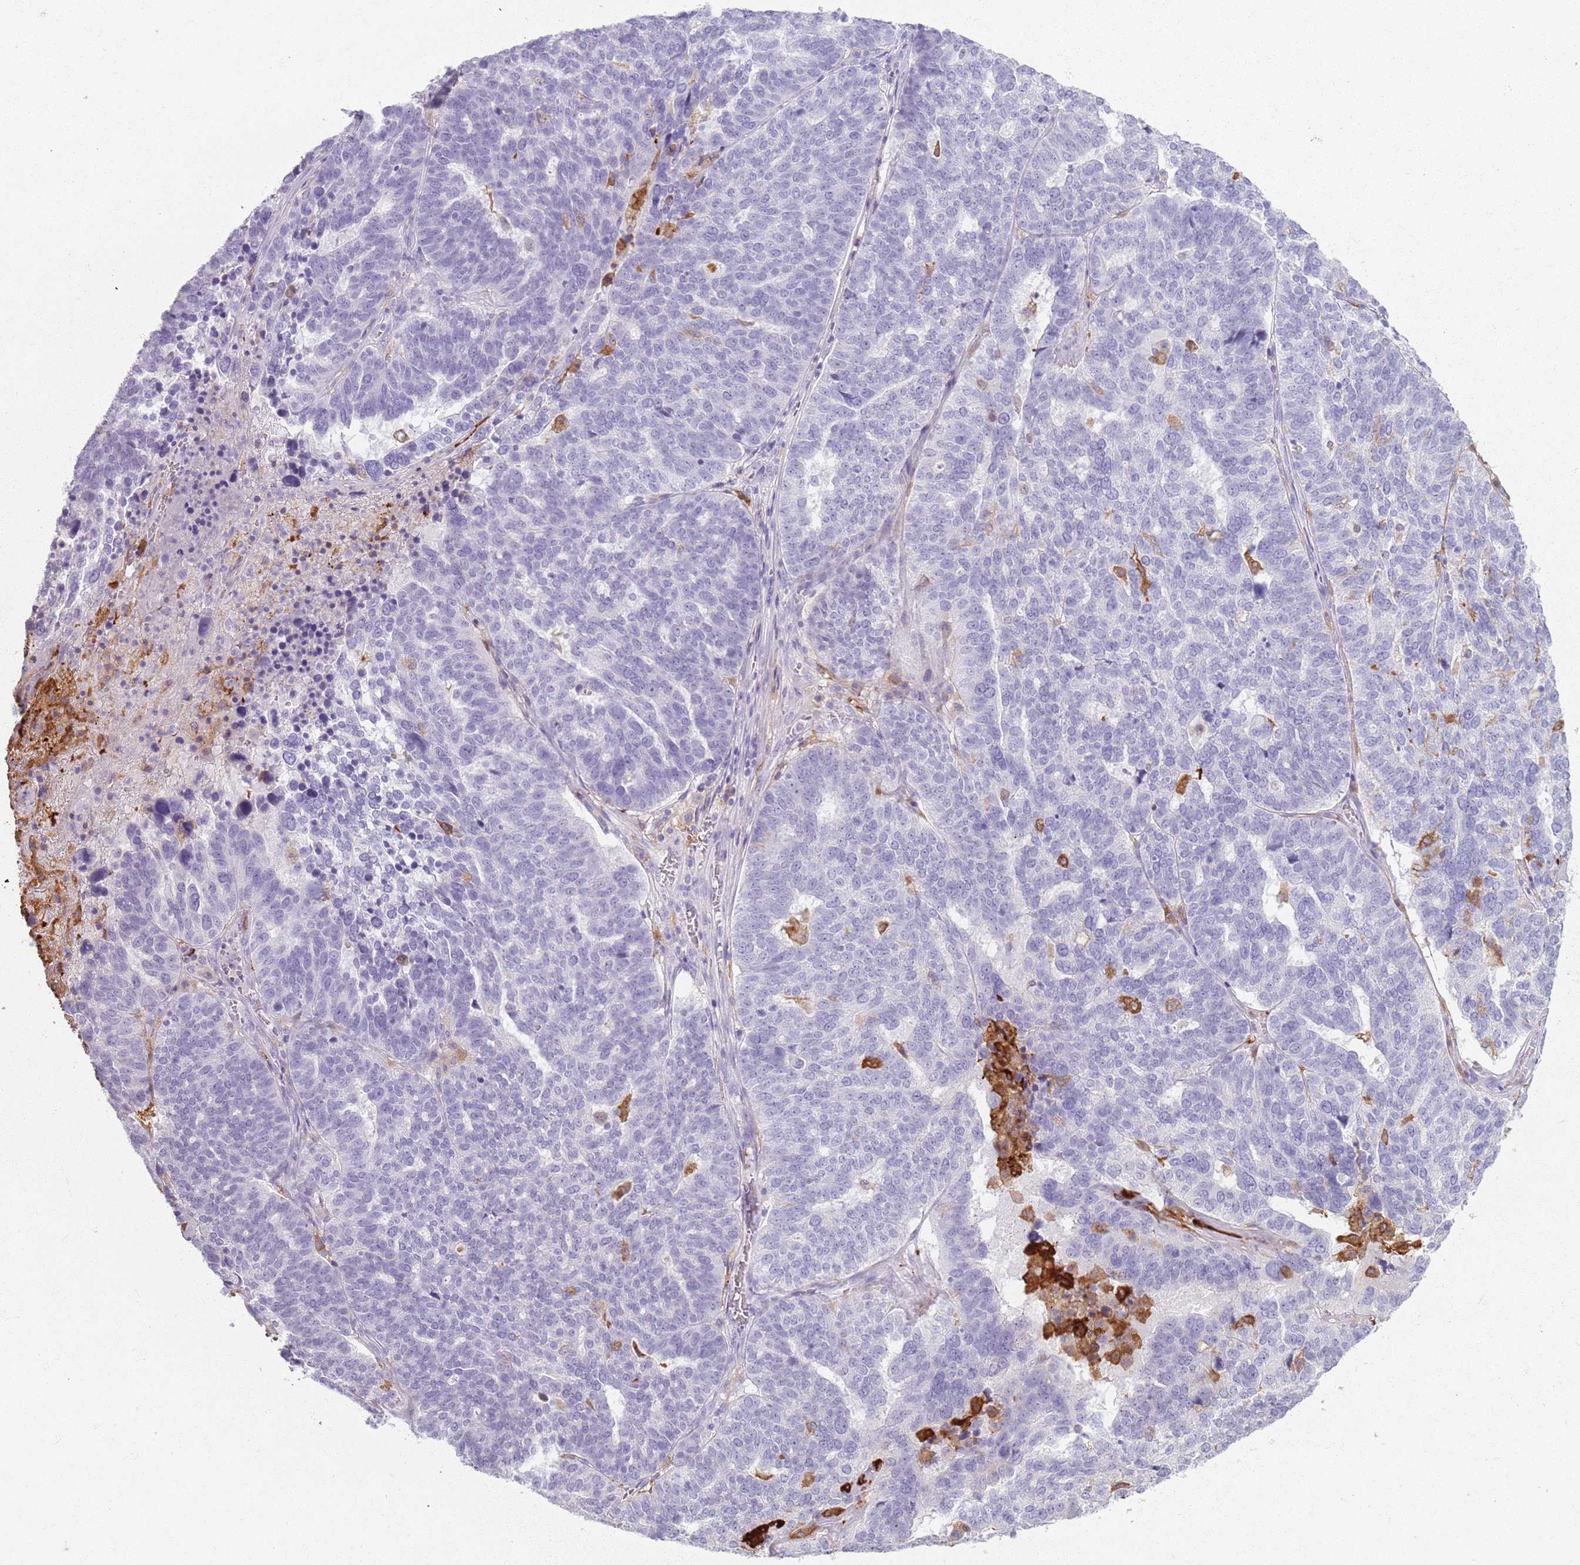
{"staining": {"intensity": "negative", "quantity": "none", "location": "none"}, "tissue": "ovarian cancer", "cell_type": "Tumor cells", "image_type": "cancer", "snomed": [{"axis": "morphology", "description": "Cystadenocarcinoma, serous, NOS"}, {"axis": "topography", "description": "Ovary"}], "caption": "Immunohistochemistry (IHC) histopathology image of ovarian cancer (serous cystadenocarcinoma) stained for a protein (brown), which demonstrates no positivity in tumor cells.", "gene": "GDPGP1", "patient": {"sex": "female", "age": 59}}